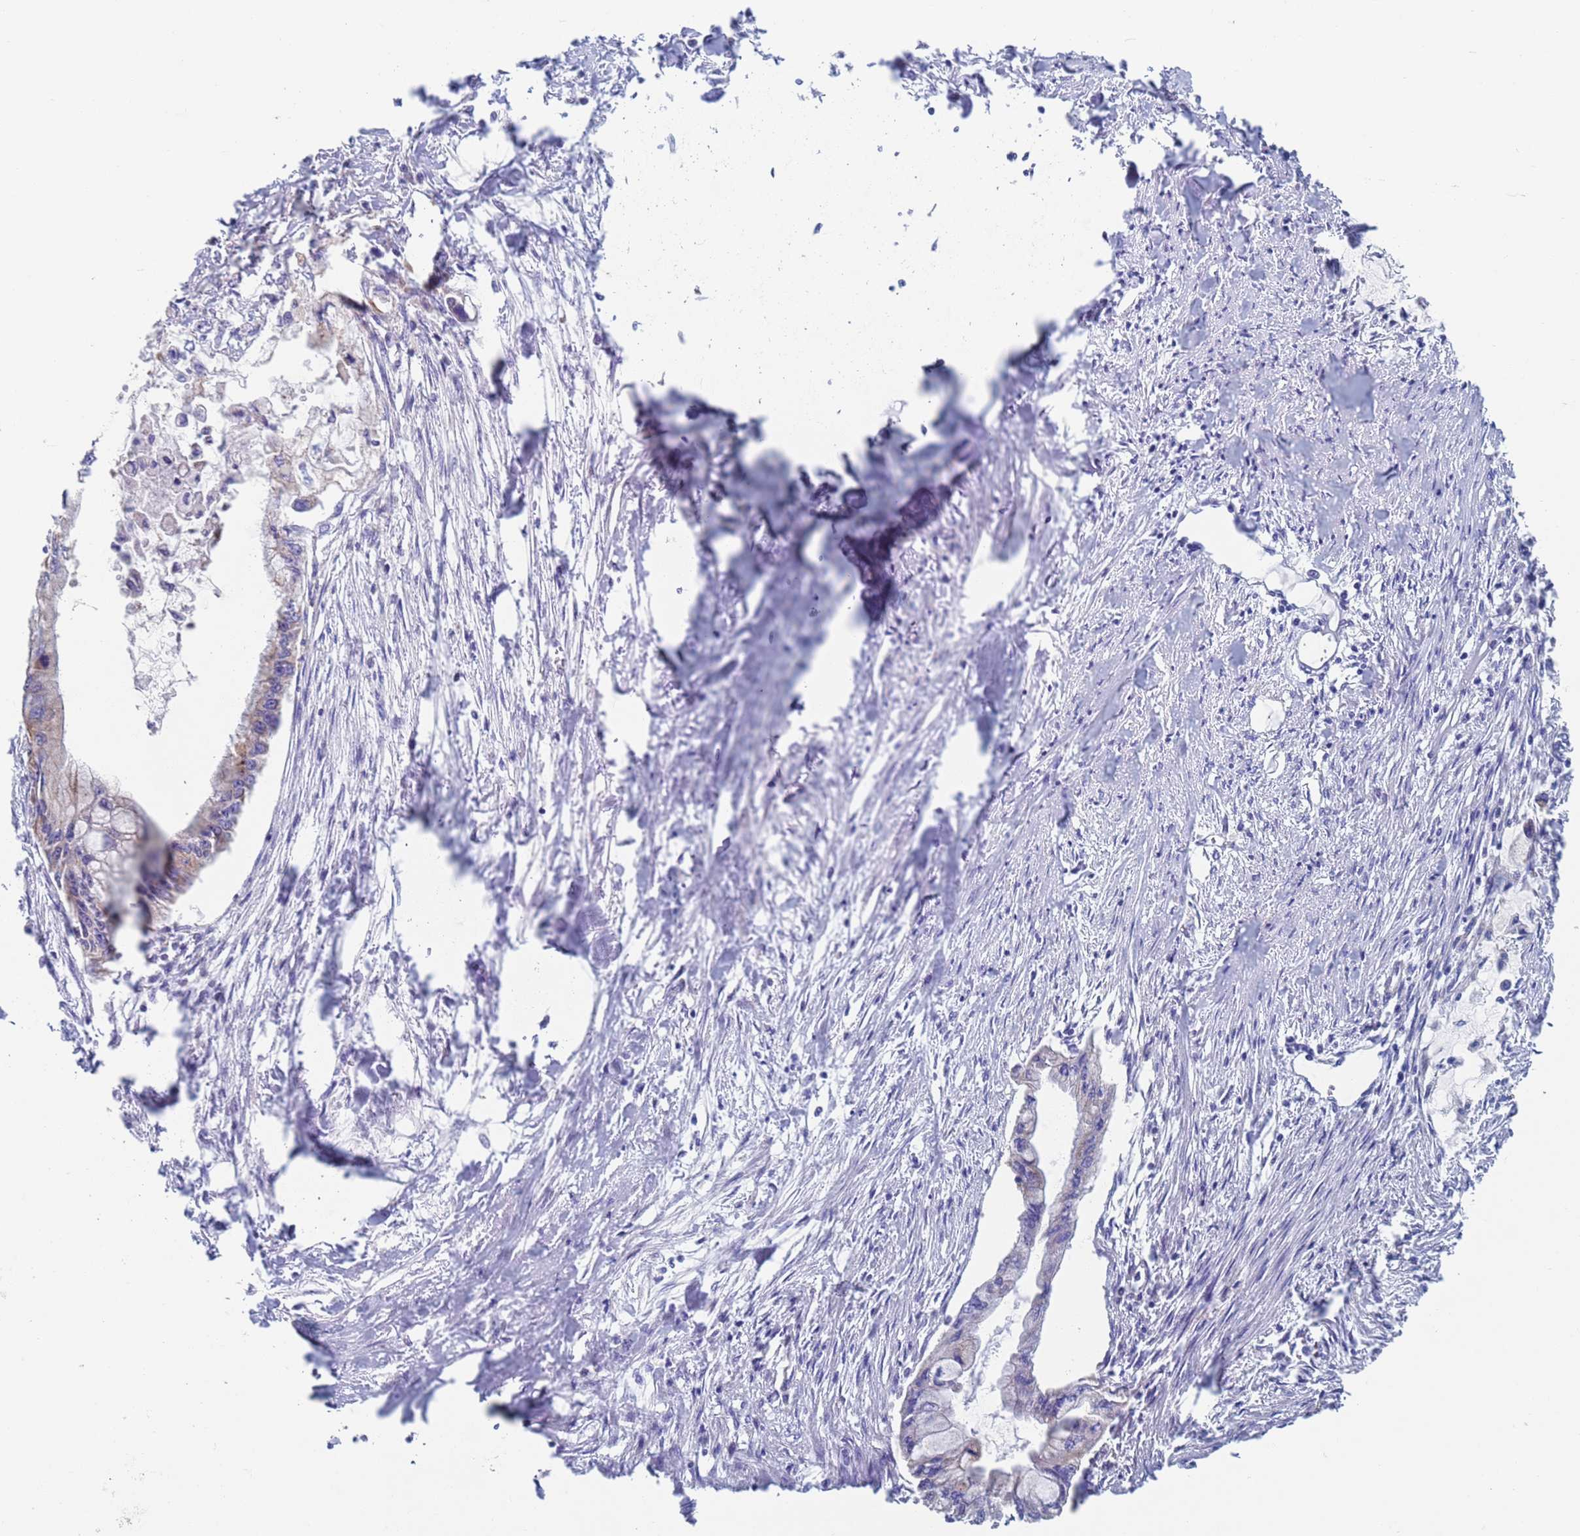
{"staining": {"intensity": "weak", "quantity": "<25%", "location": "cytoplasmic/membranous"}, "tissue": "pancreatic cancer", "cell_type": "Tumor cells", "image_type": "cancer", "snomed": [{"axis": "morphology", "description": "Adenocarcinoma, NOS"}, {"axis": "topography", "description": "Pancreas"}], "caption": "This photomicrograph is of pancreatic adenocarcinoma stained with IHC to label a protein in brown with the nuclei are counter-stained blue. There is no positivity in tumor cells.", "gene": "MRPL22", "patient": {"sex": "male", "age": 48}}